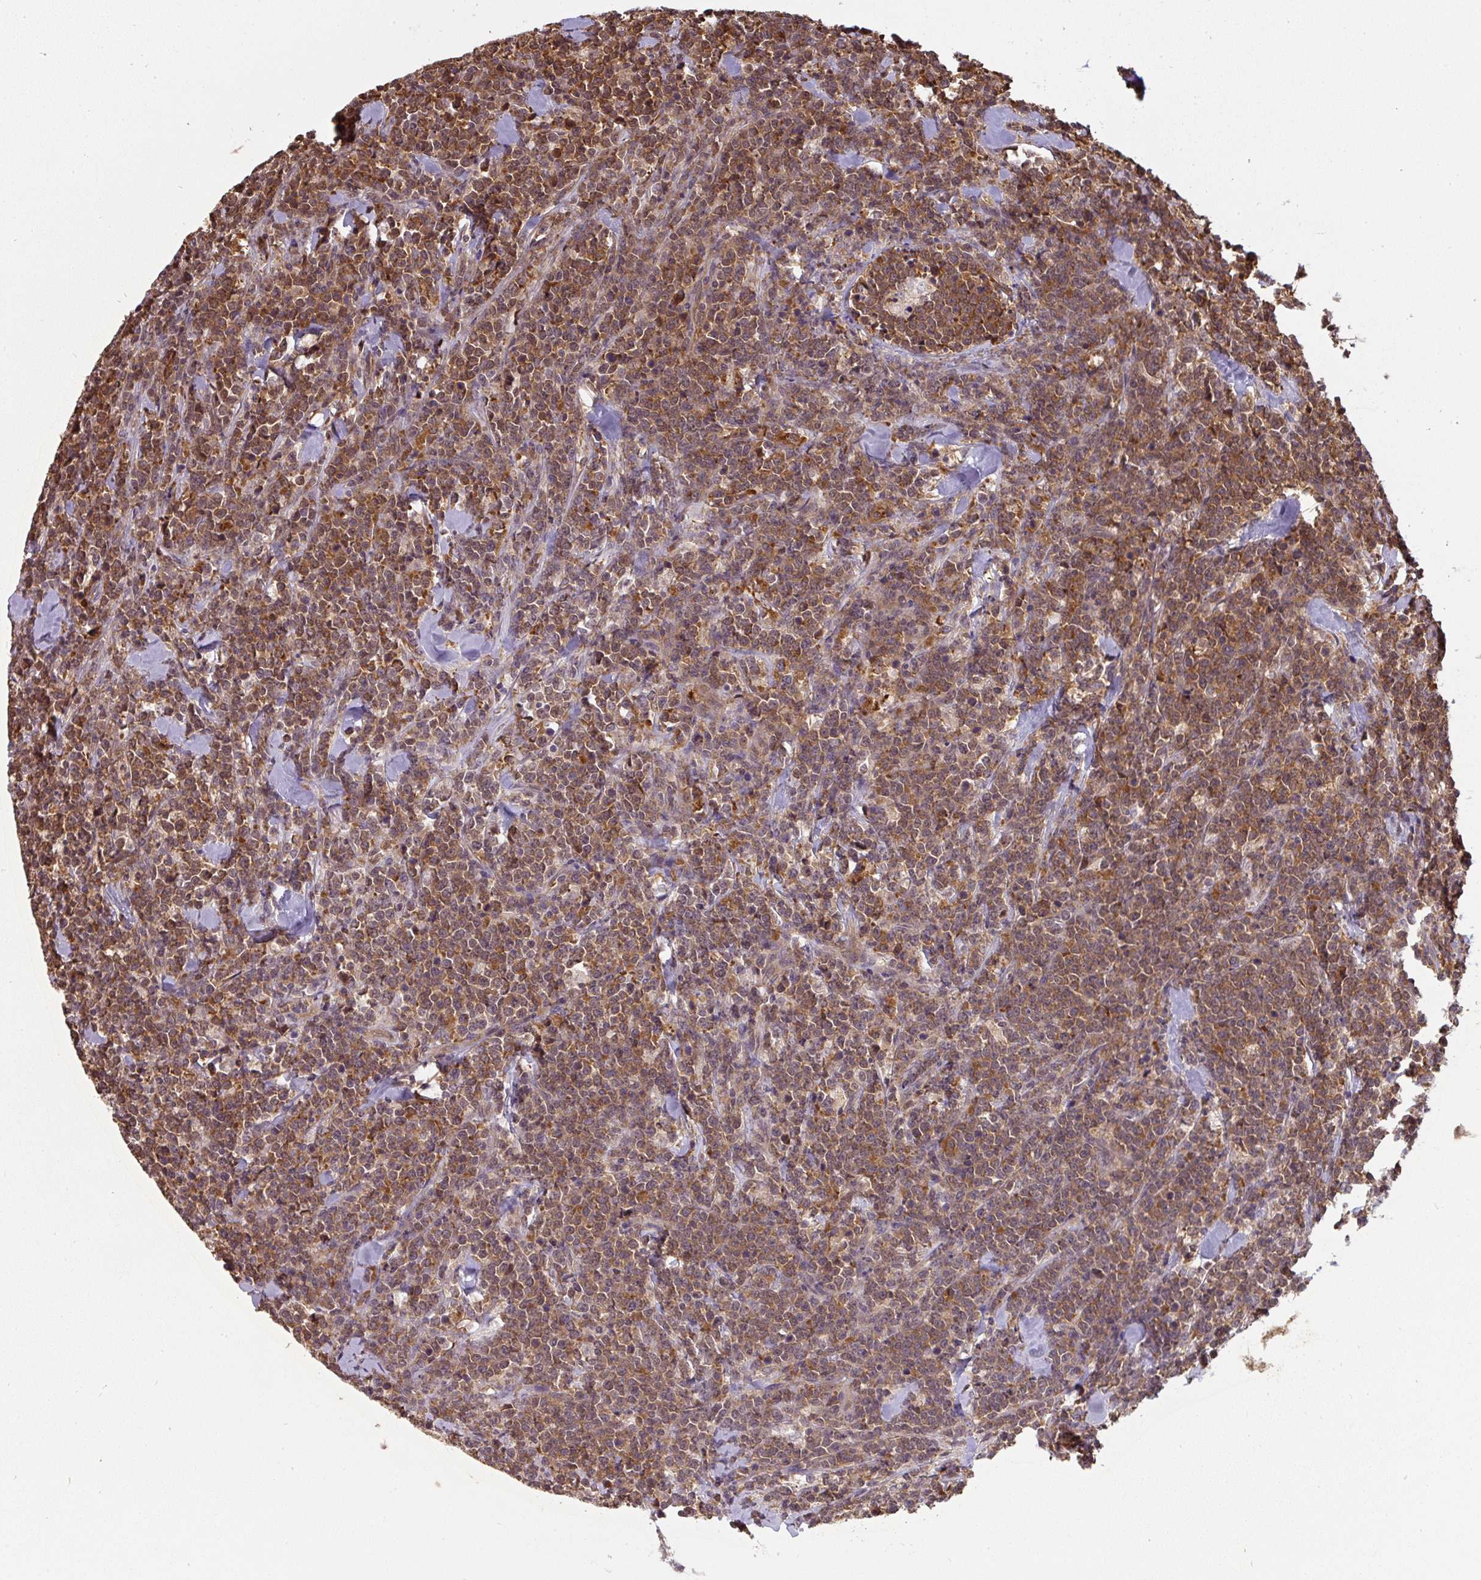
{"staining": {"intensity": "strong", "quantity": ">75%", "location": "cytoplasmic/membranous"}, "tissue": "lymphoma", "cell_type": "Tumor cells", "image_type": "cancer", "snomed": [{"axis": "morphology", "description": "Malignant lymphoma, non-Hodgkin's type, High grade"}, {"axis": "topography", "description": "Small intestine"}, {"axis": "topography", "description": "Colon"}], "caption": "DAB (3,3'-diaminobenzidine) immunohistochemical staining of human lymphoma displays strong cytoplasmic/membranous protein positivity in about >75% of tumor cells.", "gene": "ST13", "patient": {"sex": "male", "age": 8}}